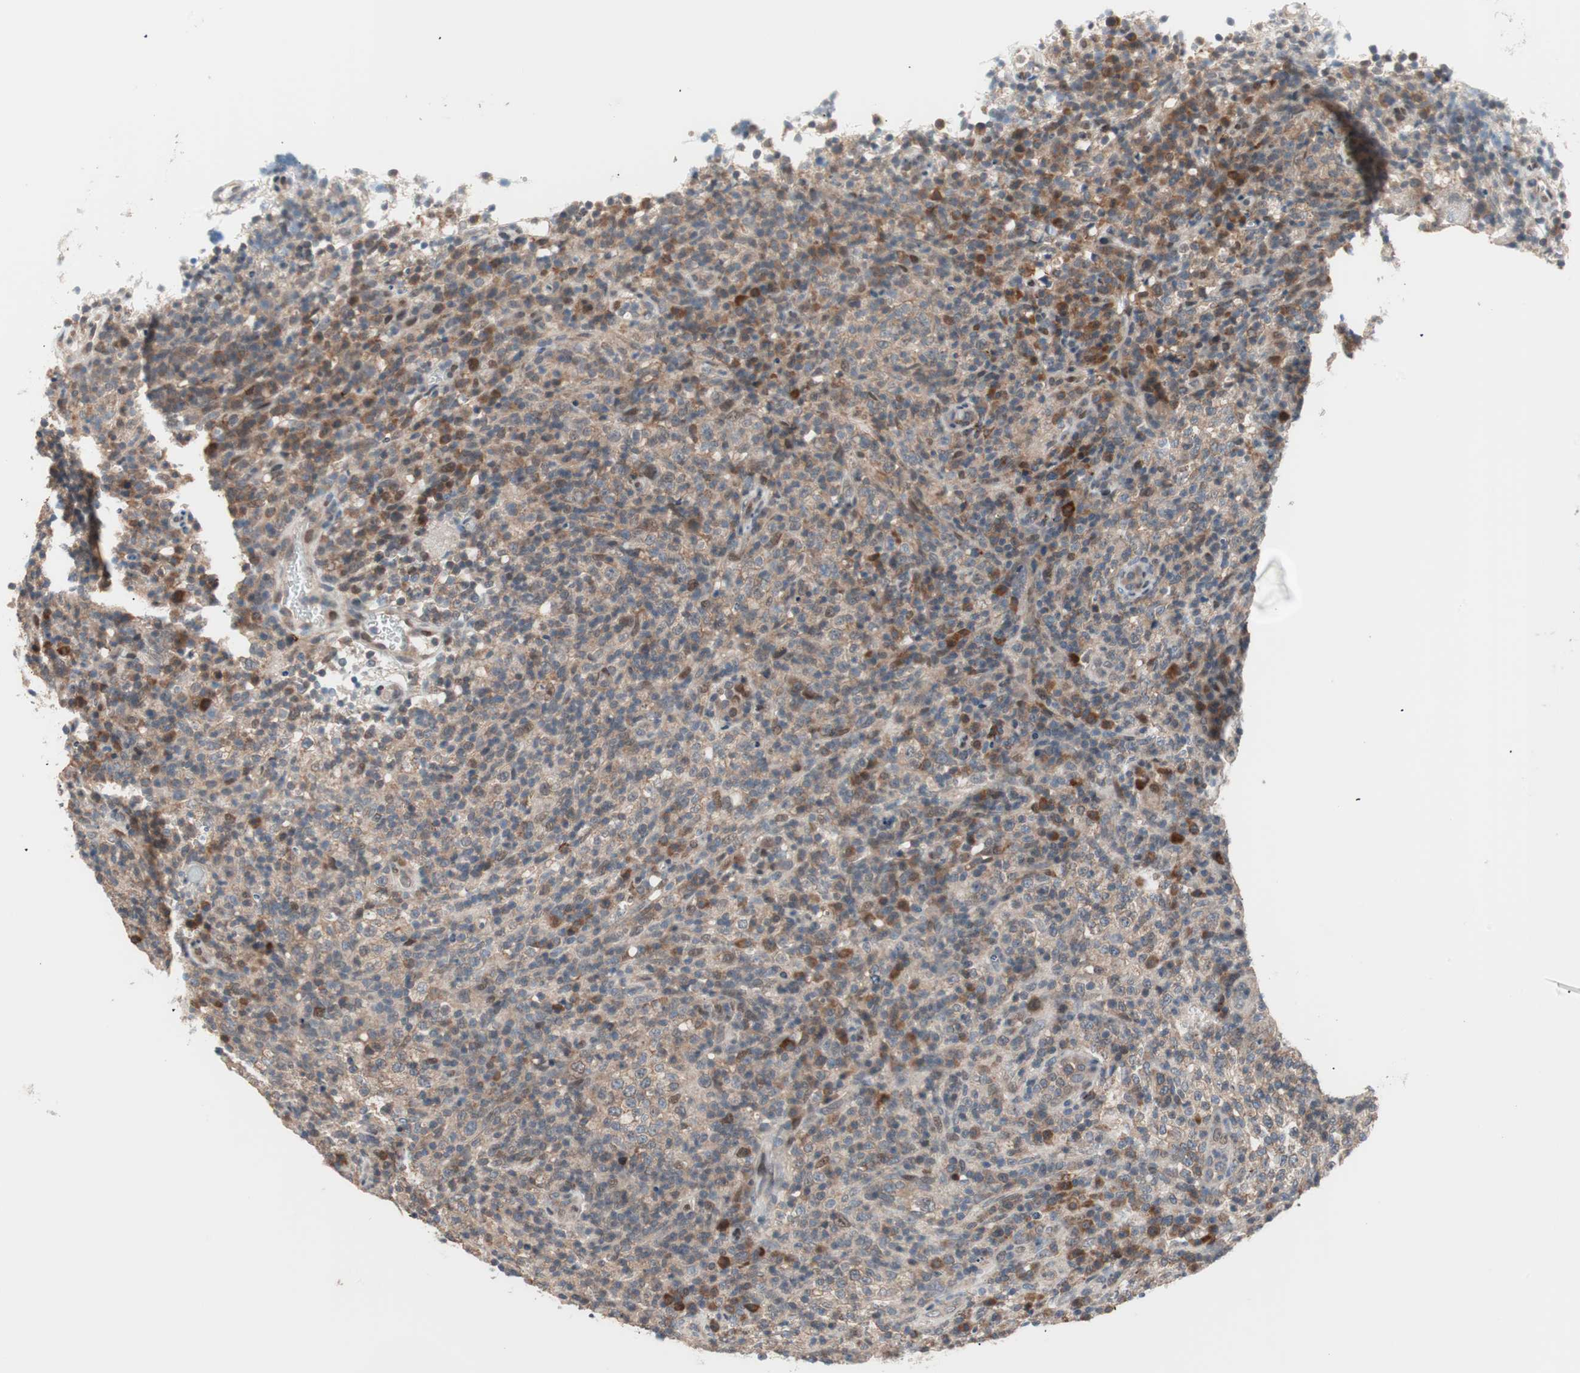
{"staining": {"intensity": "moderate", "quantity": "25%-75%", "location": "cytoplasmic/membranous,nuclear"}, "tissue": "lymphoma", "cell_type": "Tumor cells", "image_type": "cancer", "snomed": [{"axis": "morphology", "description": "Malignant lymphoma, non-Hodgkin's type, High grade"}, {"axis": "topography", "description": "Lymph node"}], "caption": "Immunohistochemical staining of lymphoma reveals moderate cytoplasmic/membranous and nuclear protein staining in about 25%-75% of tumor cells.", "gene": "POLH", "patient": {"sex": "female", "age": 76}}